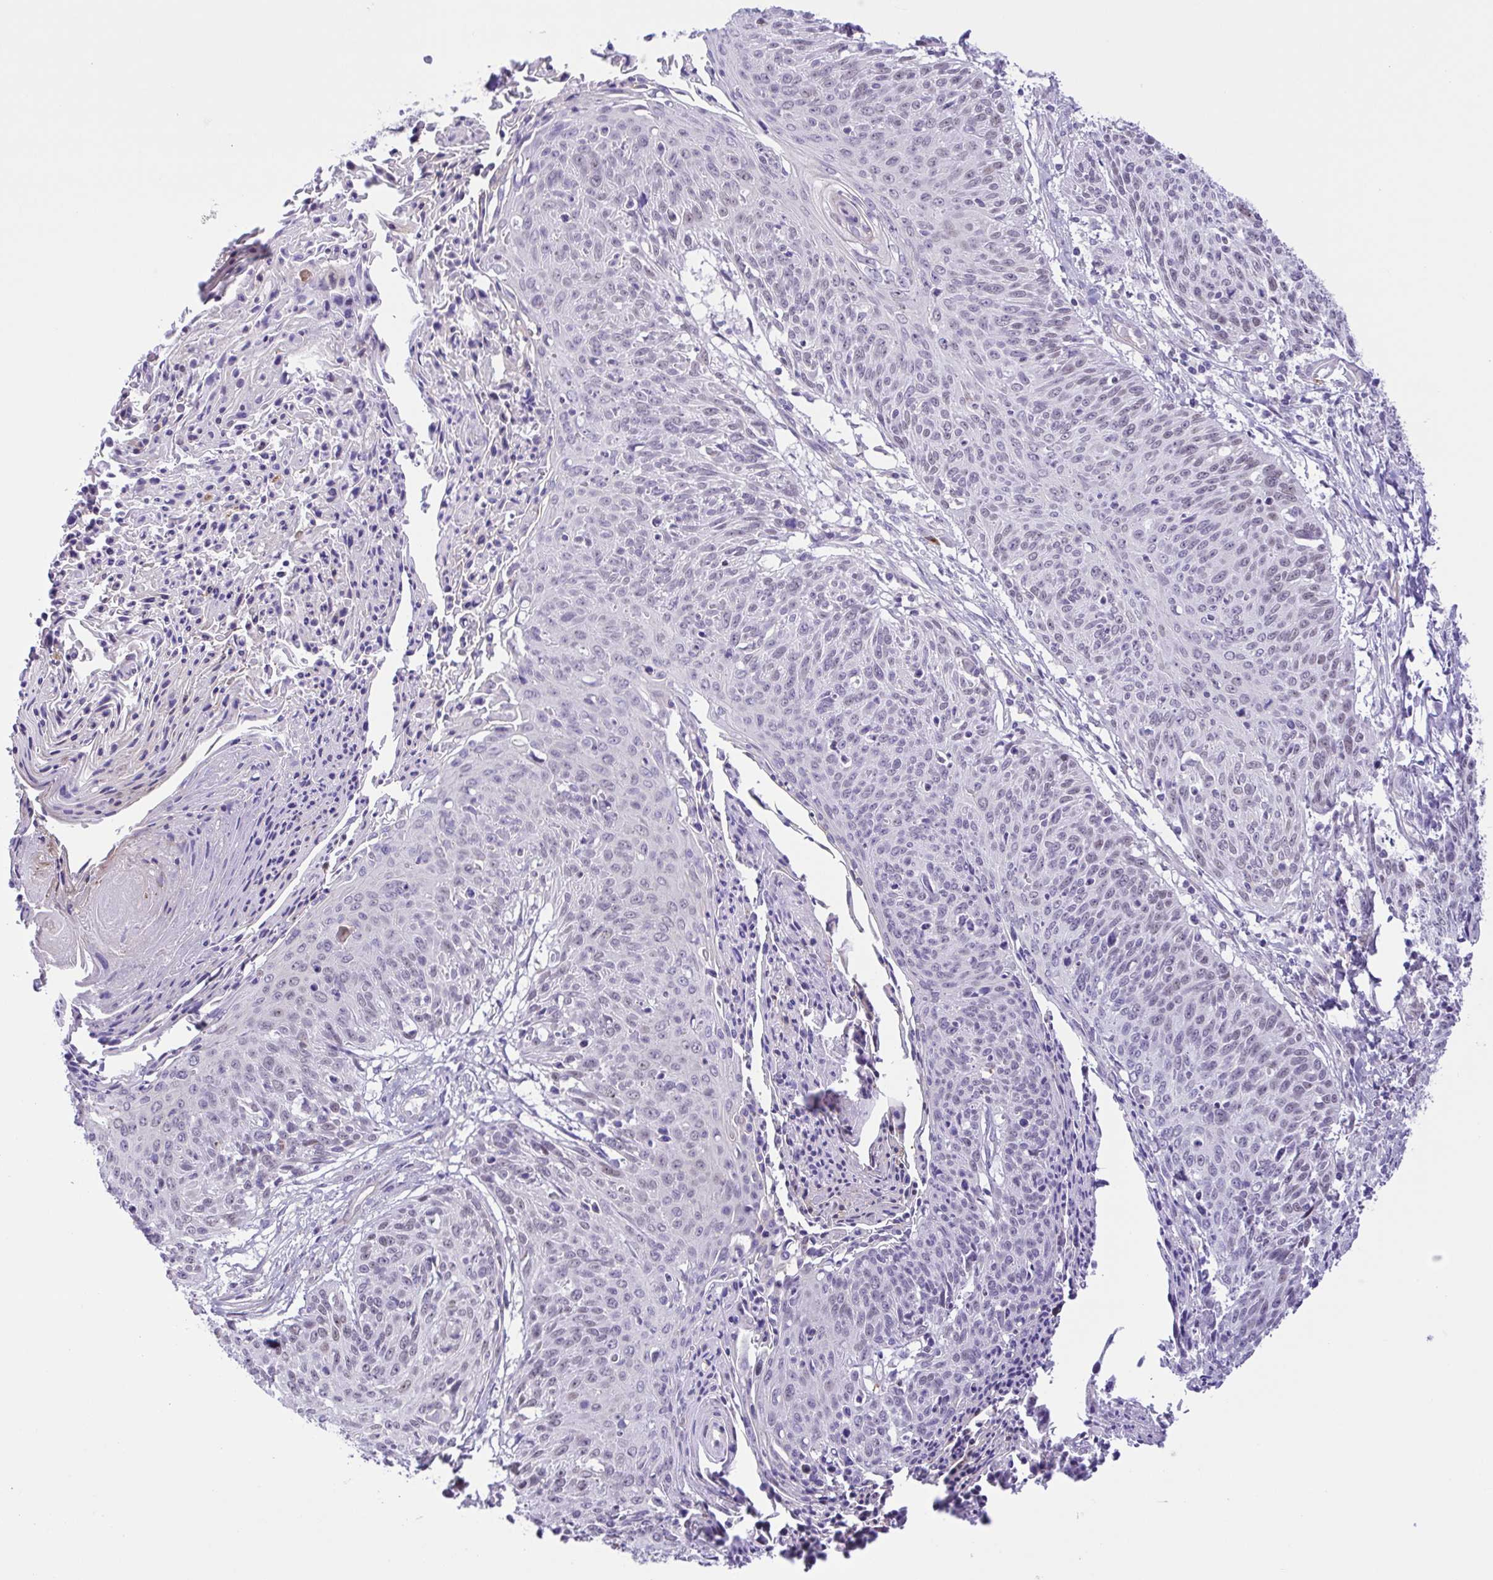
{"staining": {"intensity": "negative", "quantity": "none", "location": "none"}, "tissue": "cervical cancer", "cell_type": "Tumor cells", "image_type": "cancer", "snomed": [{"axis": "morphology", "description": "Squamous cell carcinoma, NOS"}, {"axis": "topography", "description": "Cervix"}], "caption": "Immunohistochemical staining of human squamous cell carcinoma (cervical) displays no significant positivity in tumor cells.", "gene": "DCLK2", "patient": {"sex": "female", "age": 45}}